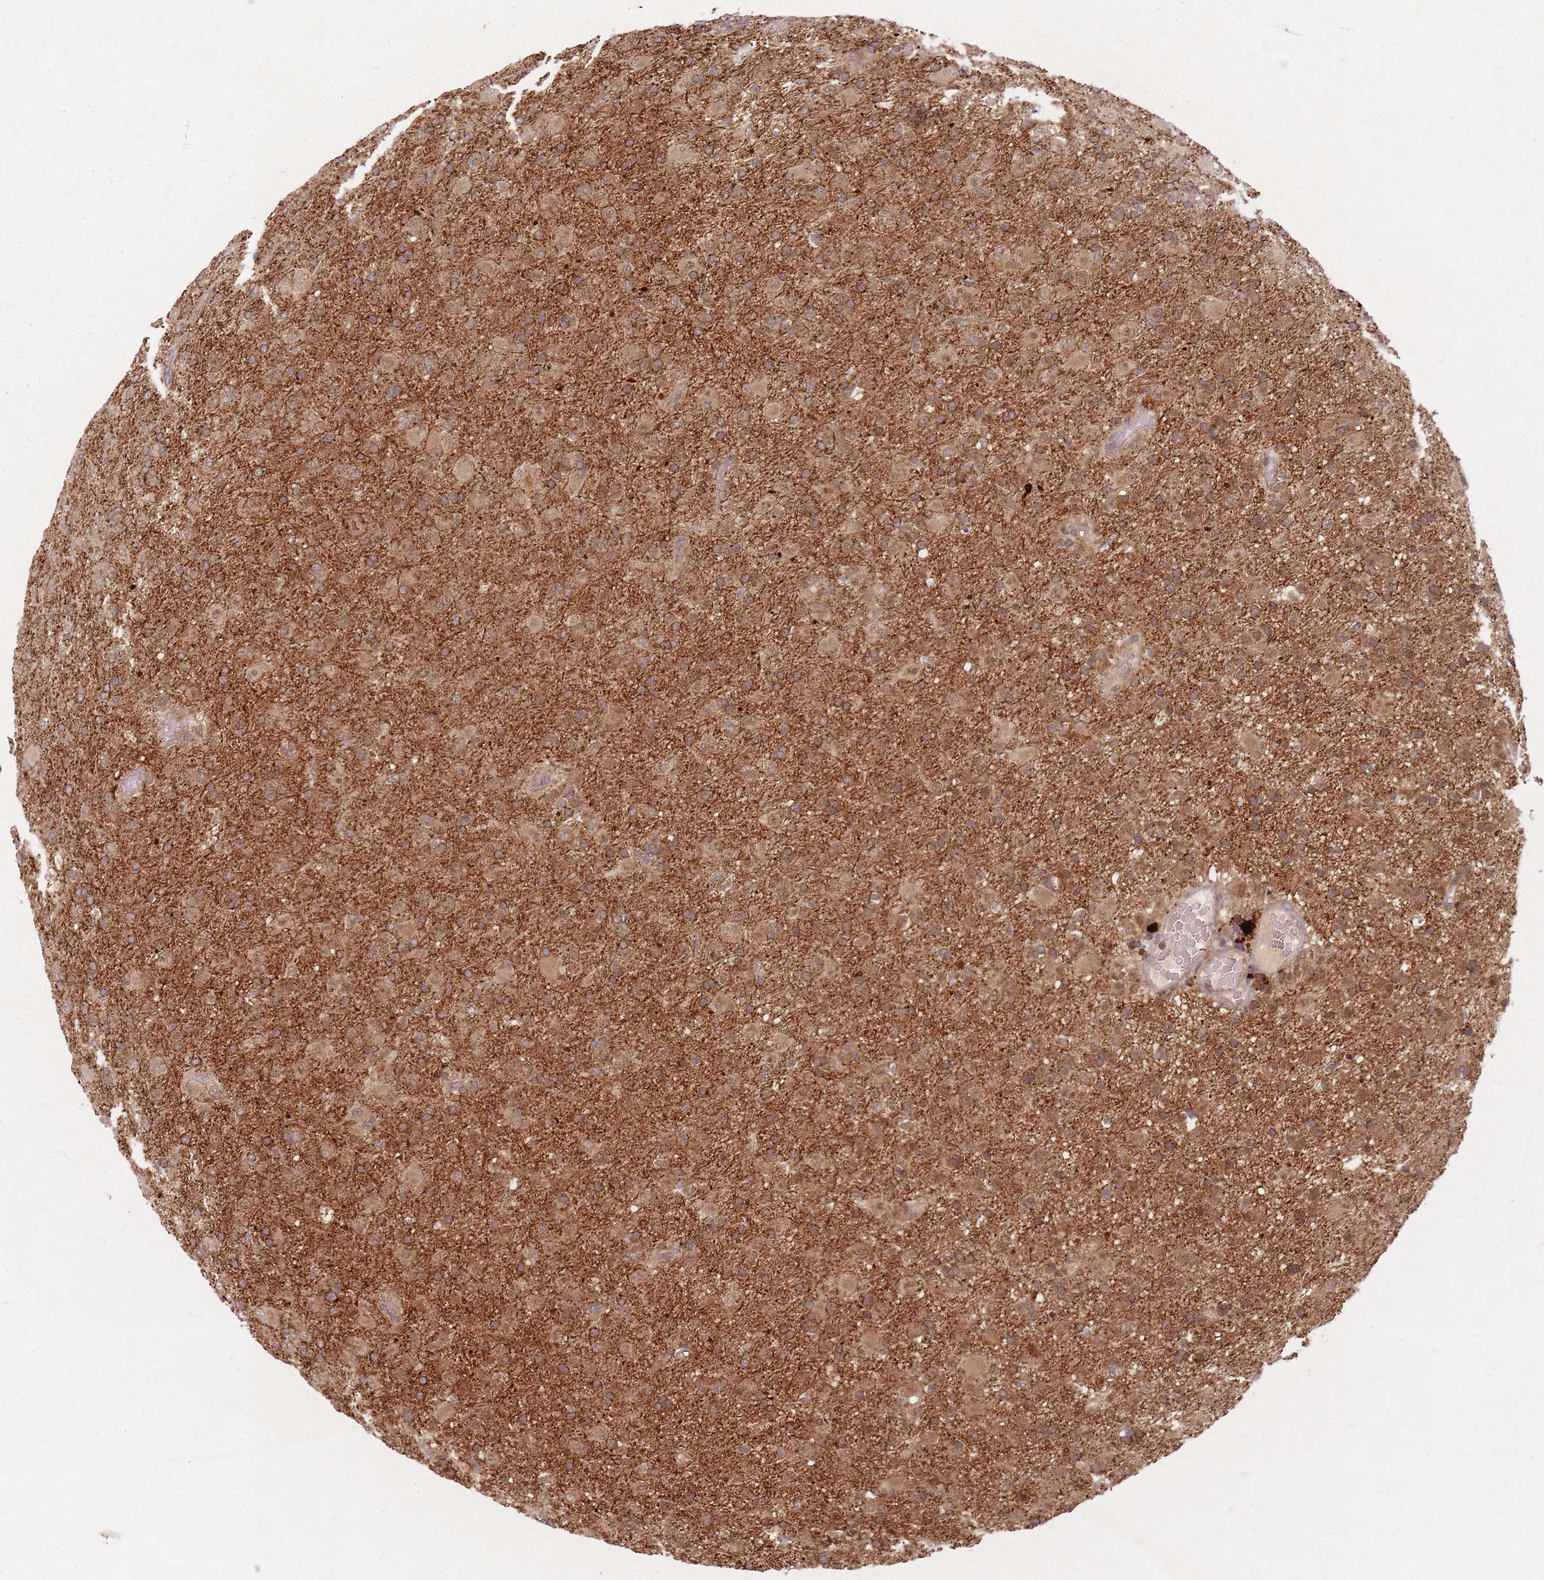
{"staining": {"intensity": "moderate", "quantity": ">75%", "location": "cytoplasmic/membranous"}, "tissue": "glioma", "cell_type": "Tumor cells", "image_type": "cancer", "snomed": [{"axis": "morphology", "description": "Glioma, malignant, Low grade"}, {"axis": "topography", "description": "Brain"}], "caption": "Protein expression analysis of human glioma reveals moderate cytoplasmic/membranous staining in approximately >75% of tumor cells.", "gene": "RADX", "patient": {"sex": "male", "age": 65}}